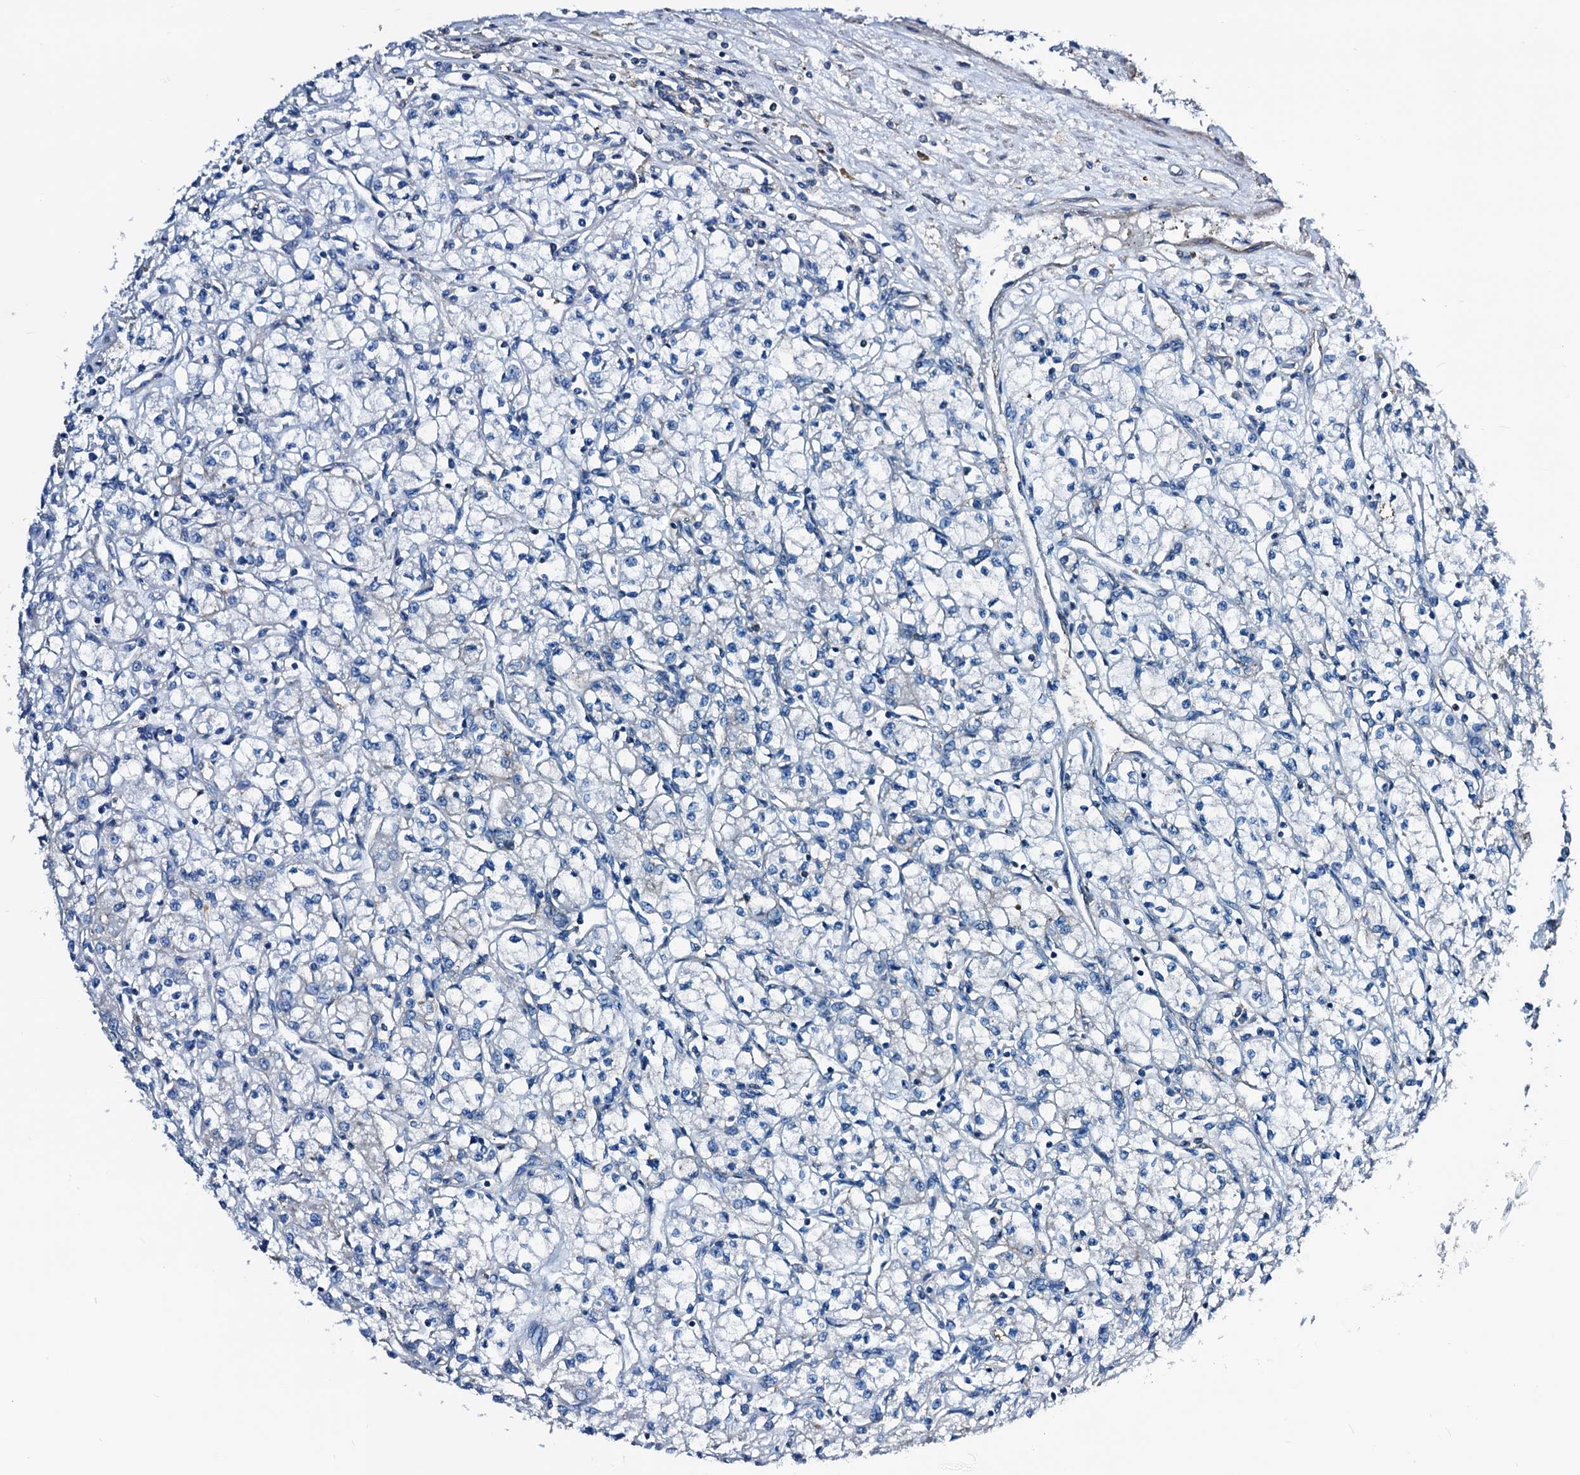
{"staining": {"intensity": "negative", "quantity": "none", "location": "none"}, "tissue": "renal cancer", "cell_type": "Tumor cells", "image_type": "cancer", "snomed": [{"axis": "morphology", "description": "Adenocarcinoma, NOS"}, {"axis": "topography", "description": "Kidney"}], "caption": "Renal cancer (adenocarcinoma) was stained to show a protein in brown. There is no significant expression in tumor cells. The staining was performed using DAB to visualize the protein expression in brown, while the nuclei were stained in blue with hematoxylin (Magnification: 20x).", "gene": "GCOM1", "patient": {"sex": "male", "age": 59}}